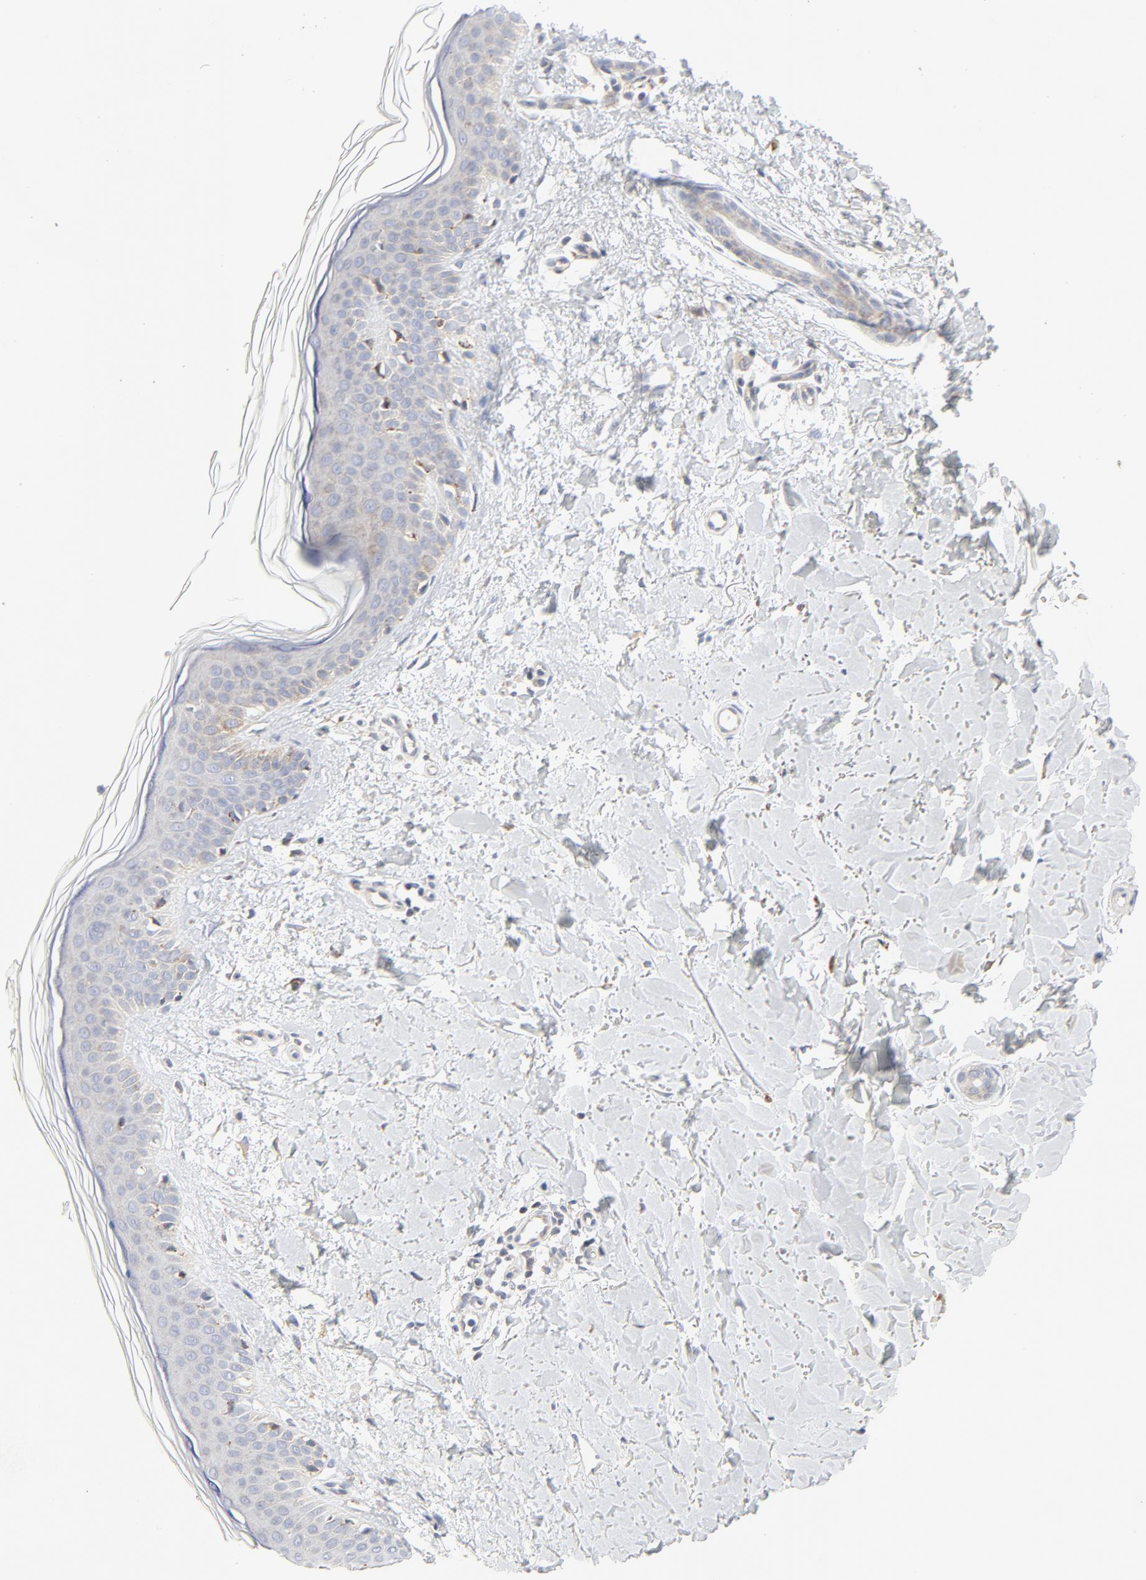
{"staining": {"intensity": "negative", "quantity": "none", "location": "none"}, "tissue": "skin", "cell_type": "Fibroblasts", "image_type": "normal", "snomed": [{"axis": "morphology", "description": "Normal tissue, NOS"}, {"axis": "topography", "description": "Skin"}], "caption": "Histopathology image shows no significant protein positivity in fibroblasts of normal skin.", "gene": "LRP6", "patient": {"sex": "female", "age": 56}}